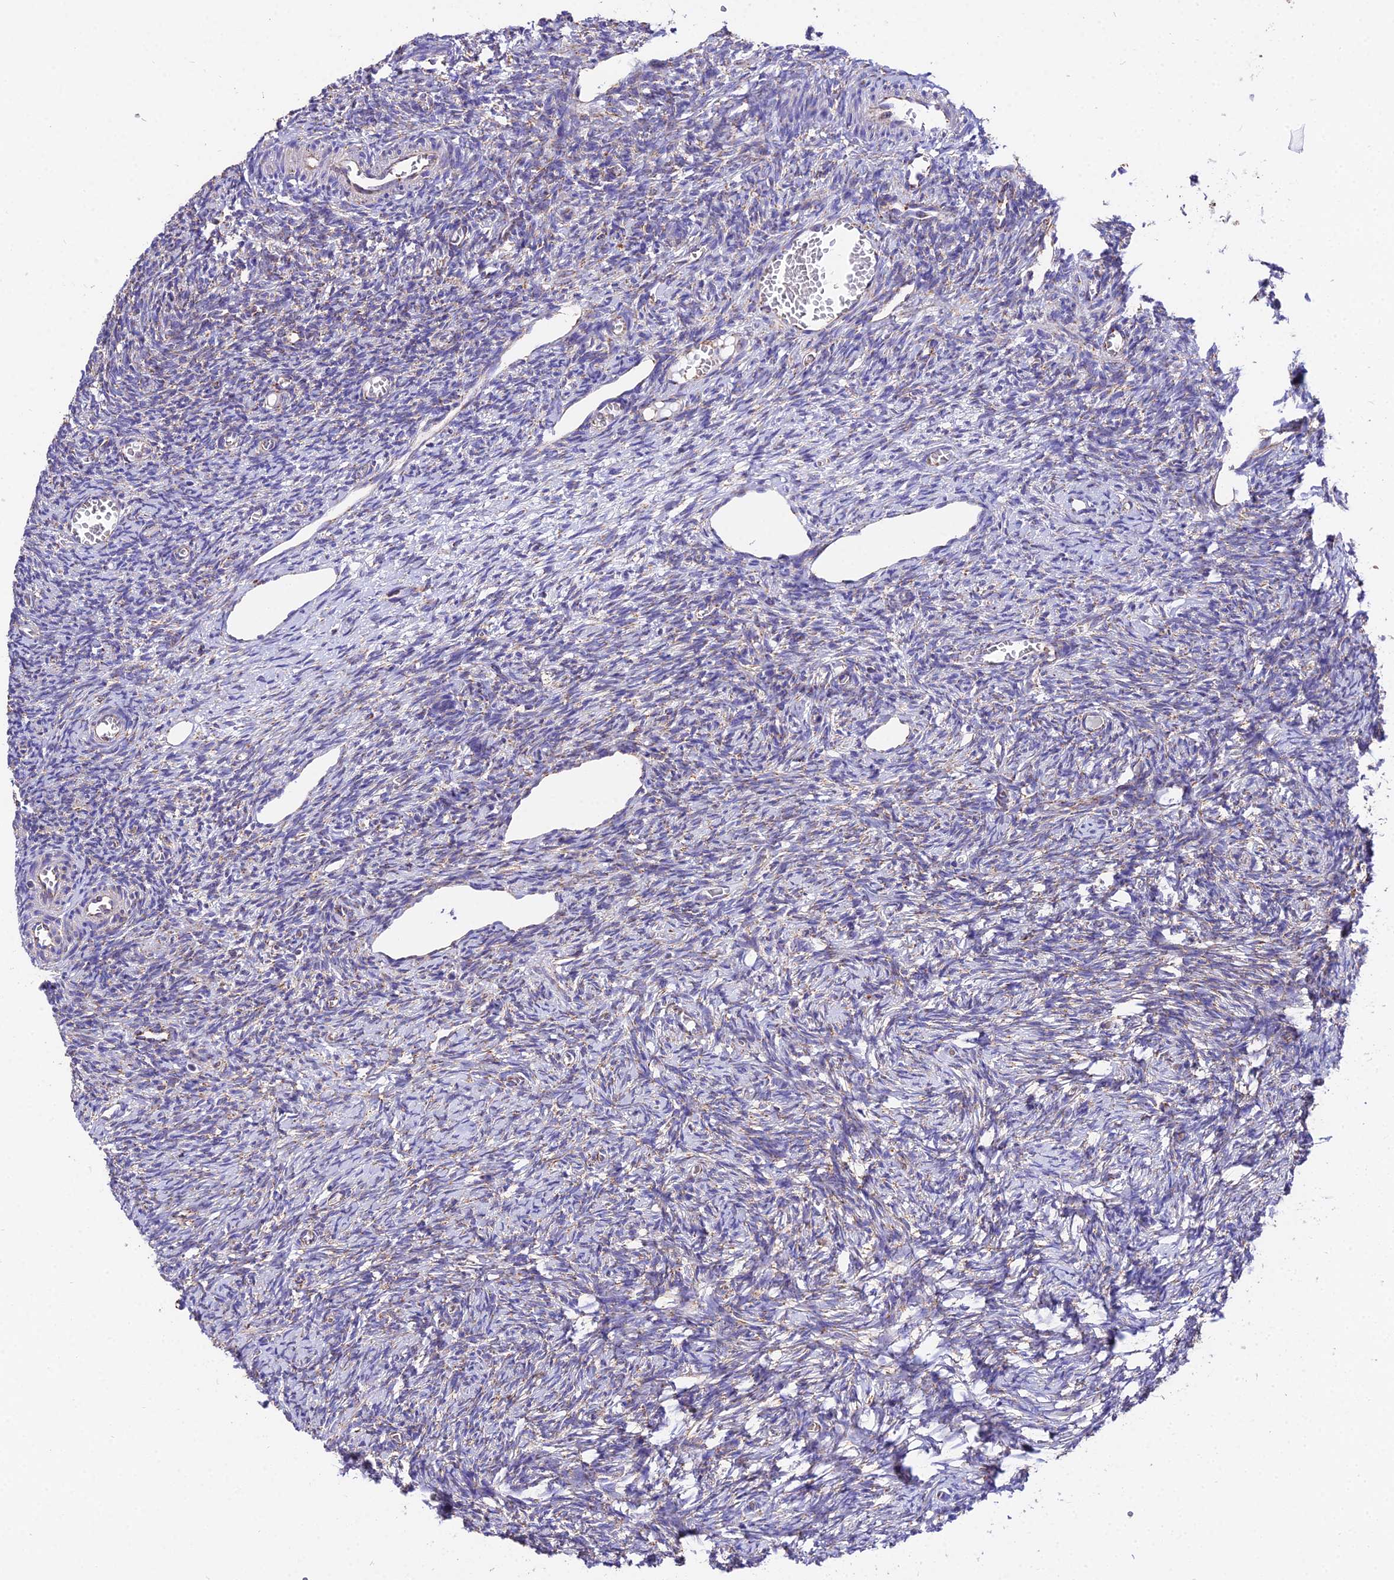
{"staining": {"intensity": "weak", "quantity": "25%-75%", "location": "cytoplasmic/membranous"}, "tissue": "ovary", "cell_type": "Ovarian stroma cells", "image_type": "normal", "snomed": [{"axis": "morphology", "description": "Normal tissue, NOS"}, {"axis": "topography", "description": "Ovary"}], "caption": "IHC staining of benign ovary, which displays low levels of weak cytoplasmic/membranous expression in about 25%-75% of ovarian stroma cells indicating weak cytoplasmic/membranous protein staining. The staining was performed using DAB (3,3'-diaminobenzidine) (brown) for protein detection and nuclei were counterstained in hematoxylin (blue).", "gene": "OCIAD1", "patient": {"sex": "female", "age": 27}}